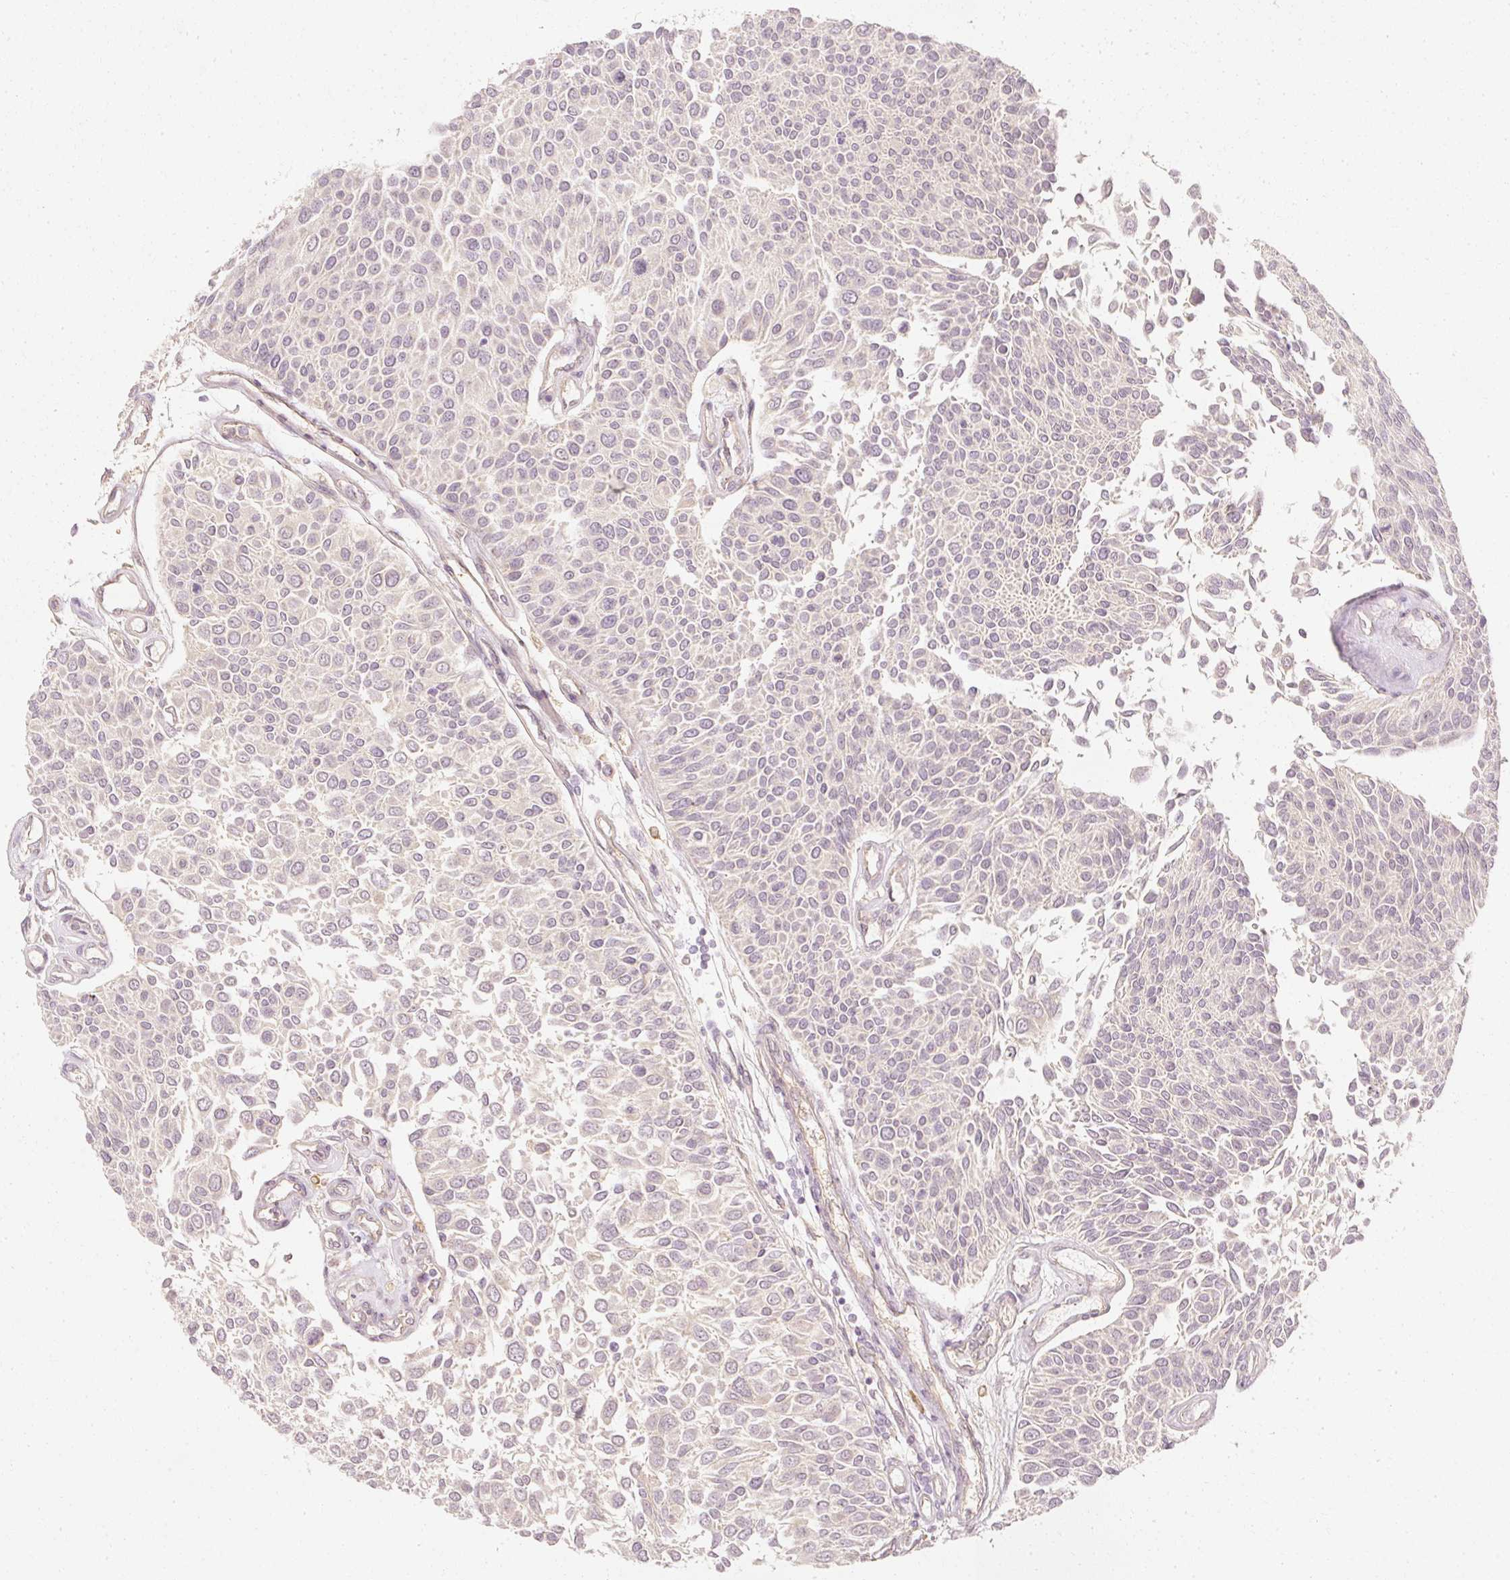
{"staining": {"intensity": "negative", "quantity": "none", "location": "none"}, "tissue": "urothelial cancer", "cell_type": "Tumor cells", "image_type": "cancer", "snomed": [{"axis": "morphology", "description": "Urothelial carcinoma, NOS"}, {"axis": "topography", "description": "Urinary bladder"}], "caption": "Immunohistochemical staining of urothelial cancer demonstrates no significant staining in tumor cells.", "gene": "GNAQ", "patient": {"sex": "male", "age": 55}}